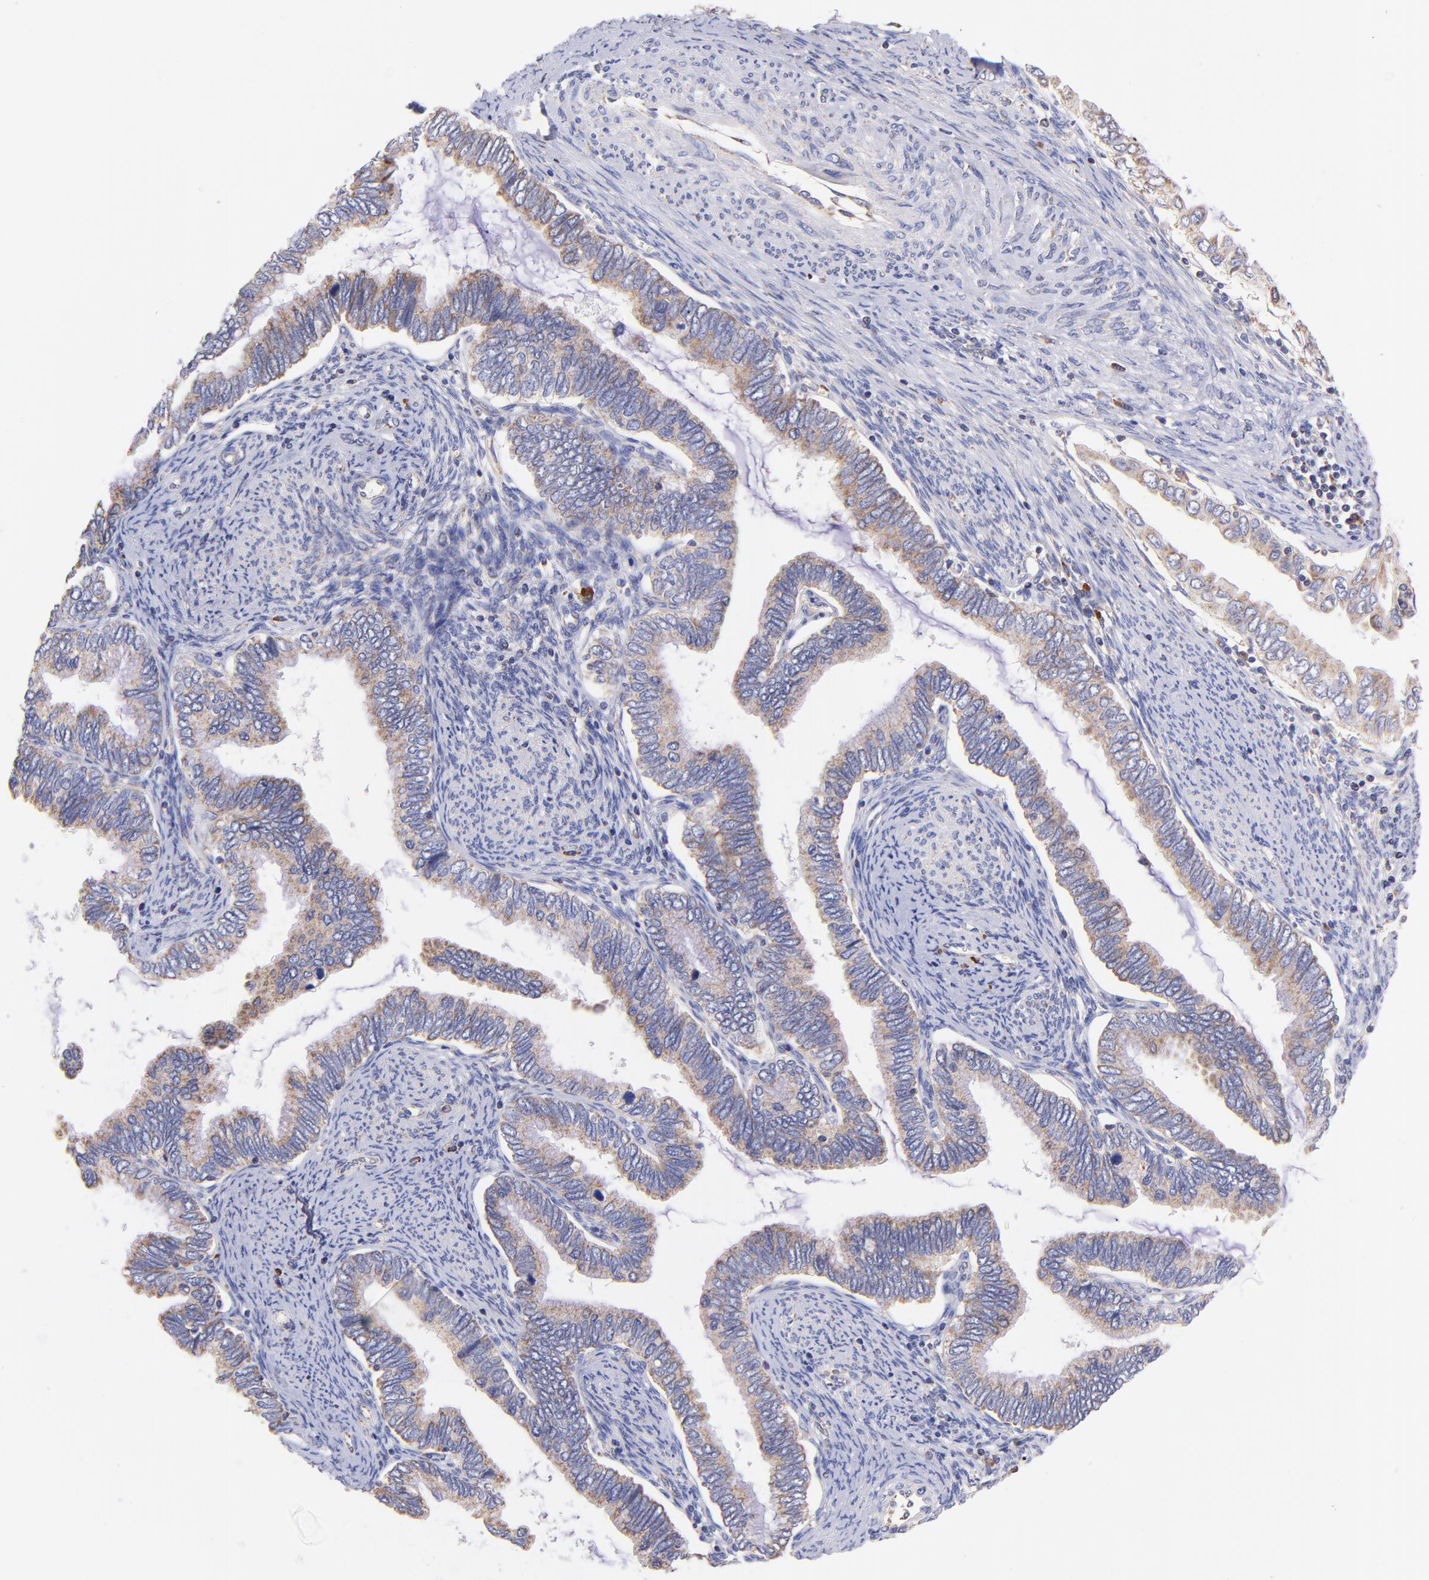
{"staining": {"intensity": "weak", "quantity": ">75%", "location": "cytoplasmic/membranous"}, "tissue": "cervical cancer", "cell_type": "Tumor cells", "image_type": "cancer", "snomed": [{"axis": "morphology", "description": "Adenocarcinoma, NOS"}, {"axis": "topography", "description": "Cervix"}], "caption": "Cervical adenocarcinoma was stained to show a protein in brown. There is low levels of weak cytoplasmic/membranous positivity in about >75% of tumor cells.", "gene": "PREX1", "patient": {"sex": "female", "age": 49}}